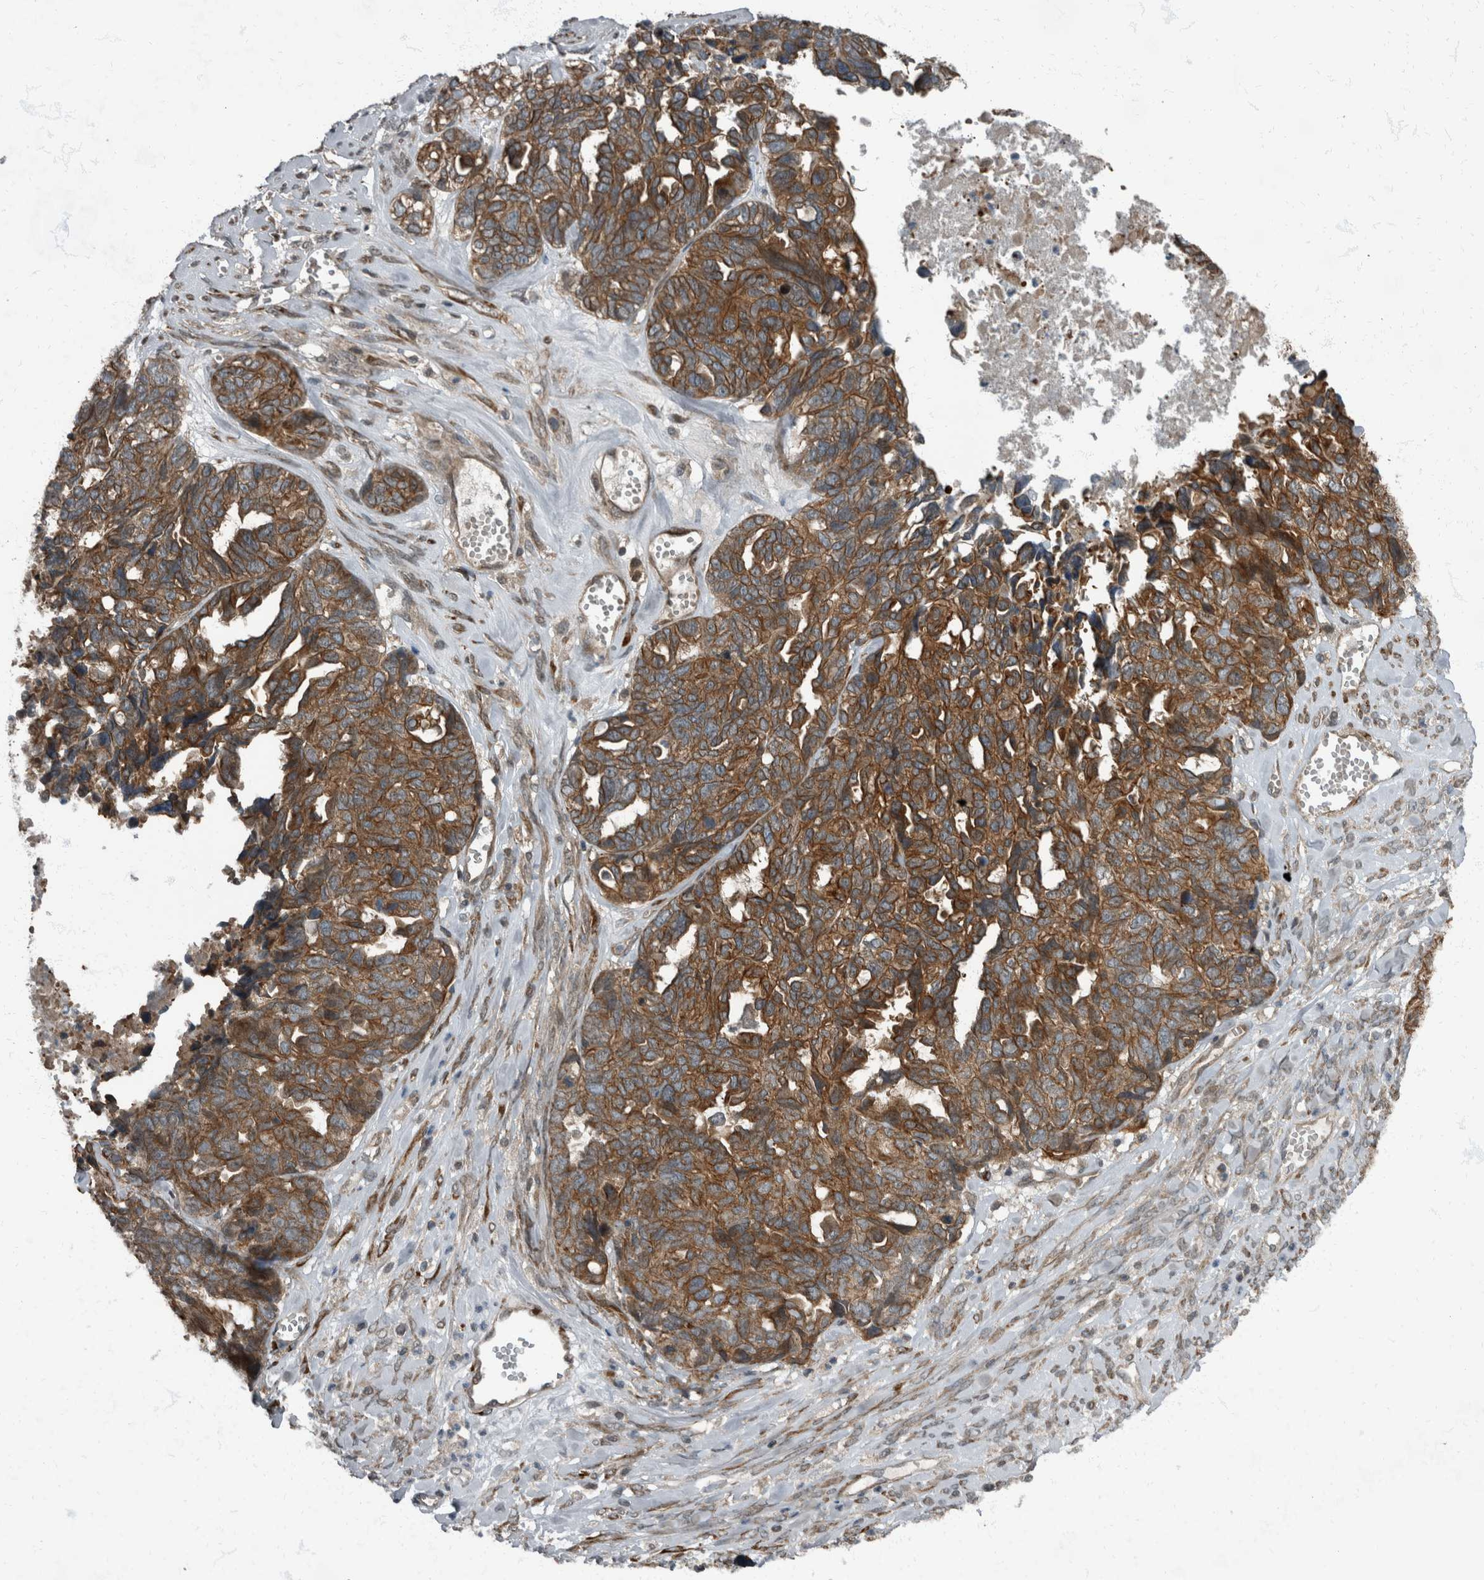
{"staining": {"intensity": "moderate", "quantity": ">75%", "location": "cytoplasmic/membranous"}, "tissue": "ovarian cancer", "cell_type": "Tumor cells", "image_type": "cancer", "snomed": [{"axis": "morphology", "description": "Cystadenocarcinoma, serous, NOS"}, {"axis": "topography", "description": "Ovary"}], "caption": "This micrograph displays ovarian serous cystadenocarcinoma stained with immunohistochemistry (IHC) to label a protein in brown. The cytoplasmic/membranous of tumor cells show moderate positivity for the protein. Nuclei are counter-stained blue.", "gene": "RABGGTB", "patient": {"sex": "female", "age": 79}}